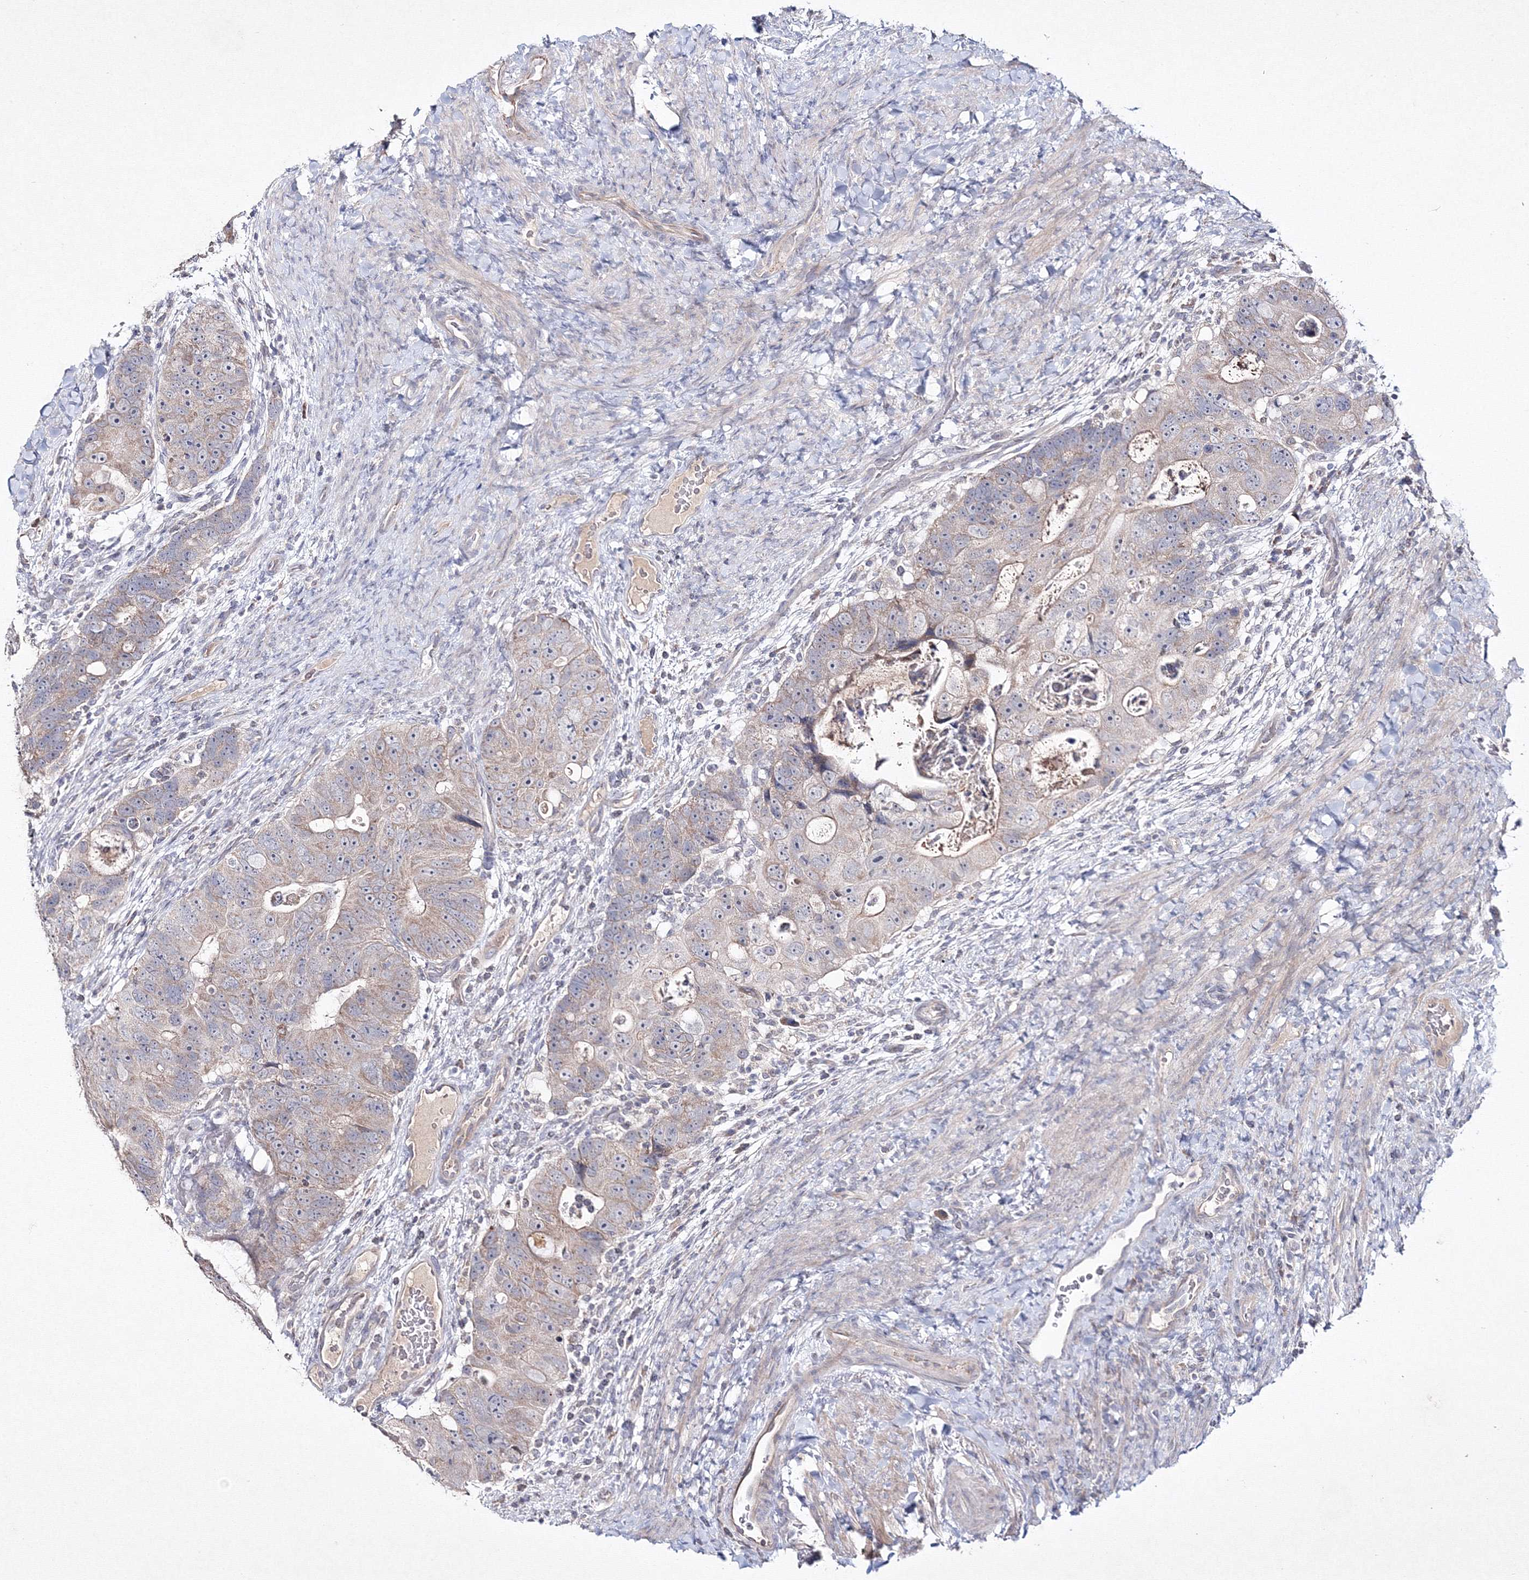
{"staining": {"intensity": "weak", "quantity": "25%-75%", "location": "cytoplasmic/membranous"}, "tissue": "colorectal cancer", "cell_type": "Tumor cells", "image_type": "cancer", "snomed": [{"axis": "morphology", "description": "Adenocarcinoma, NOS"}, {"axis": "topography", "description": "Rectum"}], "caption": "A photomicrograph of human colorectal cancer (adenocarcinoma) stained for a protein displays weak cytoplasmic/membranous brown staining in tumor cells.", "gene": "NEU4", "patient": {"sex": "male", "age": 59}}